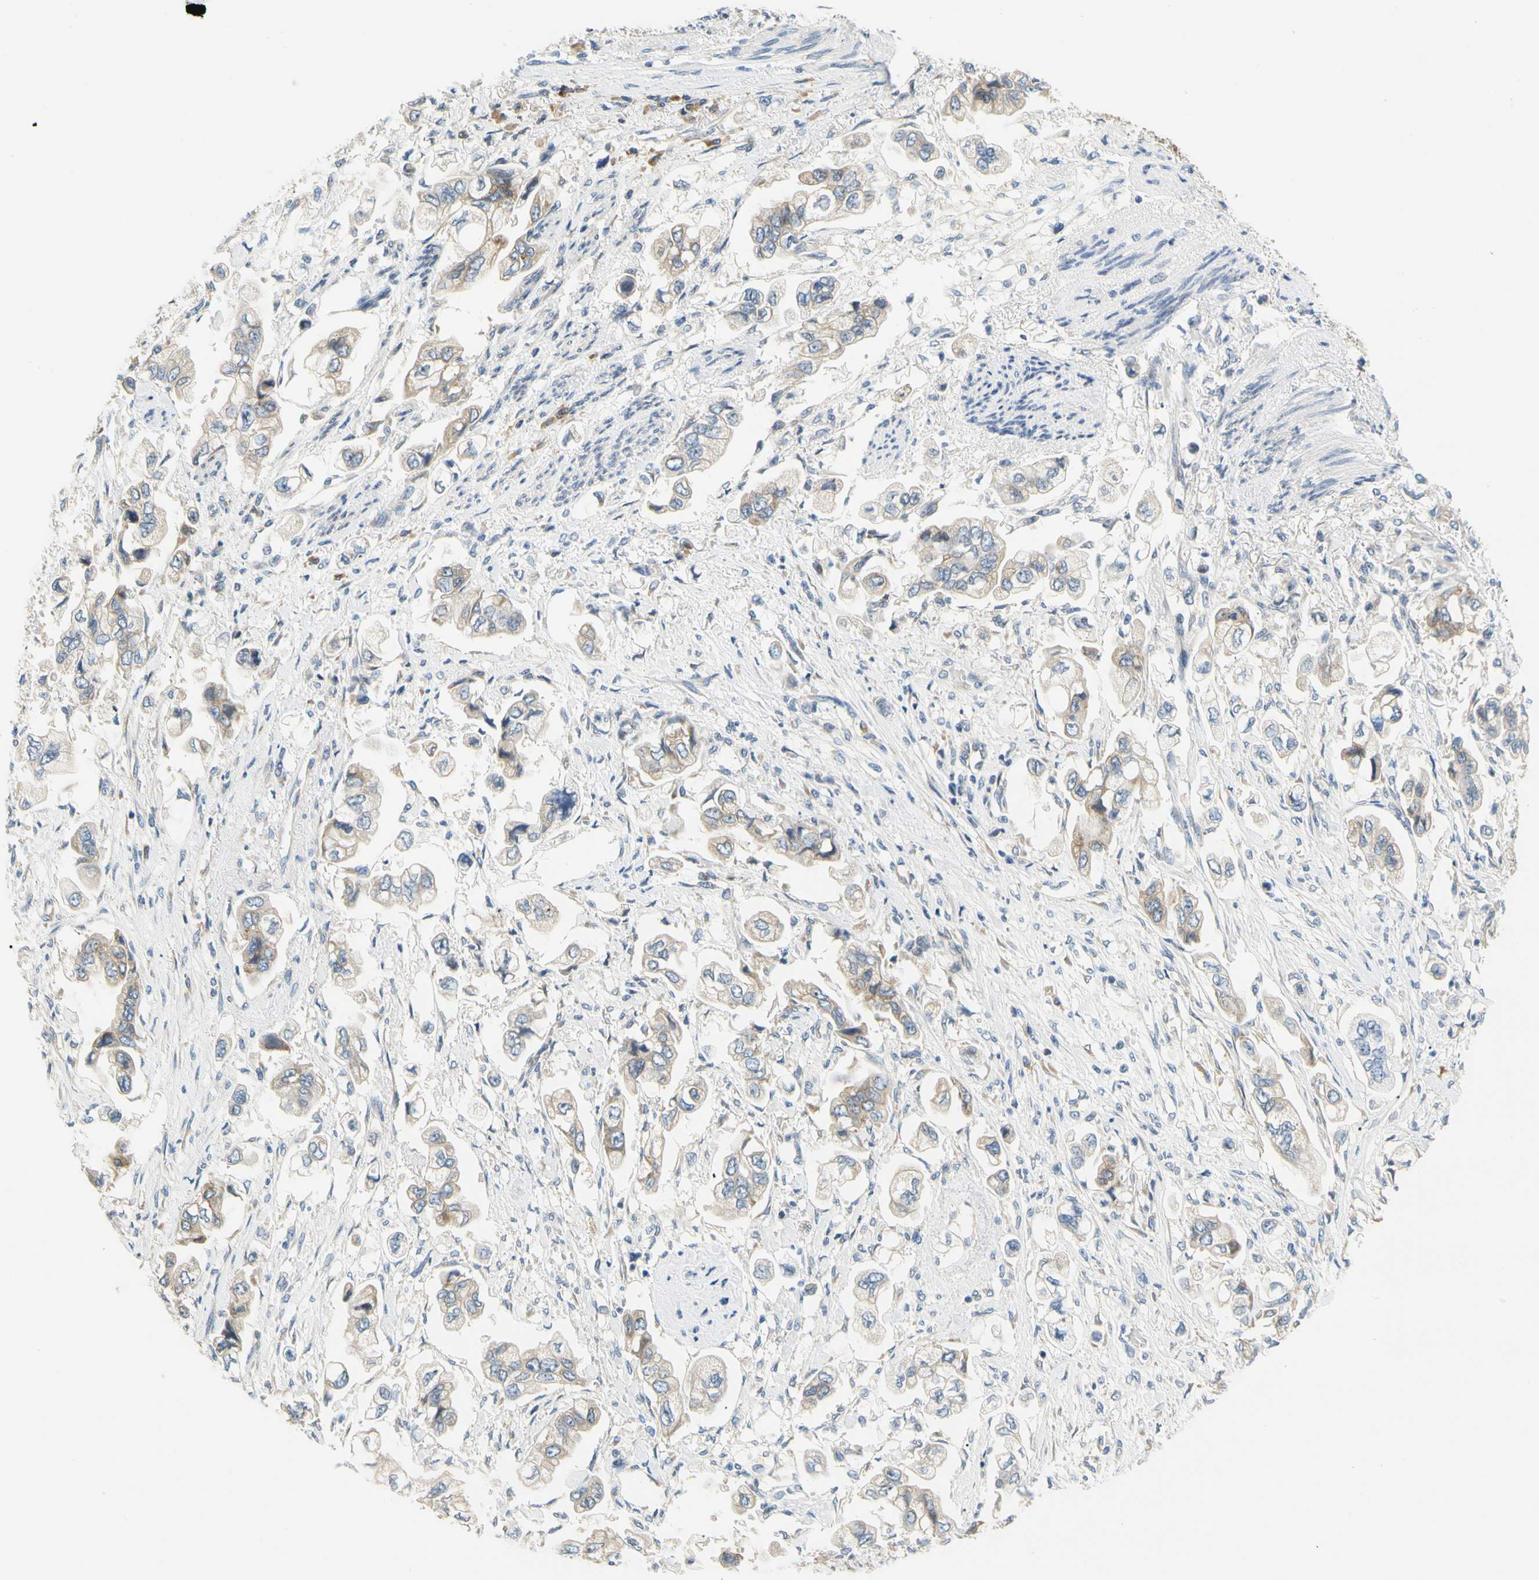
{"staining": {"intensity": "weak", "quantity": ">75%", "location": "cytoplasmic/membranous"}, "tissue": "stomach cancer", "cell_type": "Tumor cells", "image_type": "cancer", "snomed": [{"axis": "morphology", "description": "Adenocarcinoma, NOS"}, {"axis": "topography", "description": "Stomach"}], "caption": "Immunohistochemistry (IHC) staining of stomach cancer (adenocarcinoma), which reveals low levels of weak cytoplasmic/membranous expression in about >75% of tumor cells indicating weak cytoplasmic/membranous protein positivity. The staining was performed using DAB (brown) for protein detection and nuclei were counterstained in hematoxylin (blue).", "gene": "LRRC47", "patient": {"sex": "male", "age": 62}}